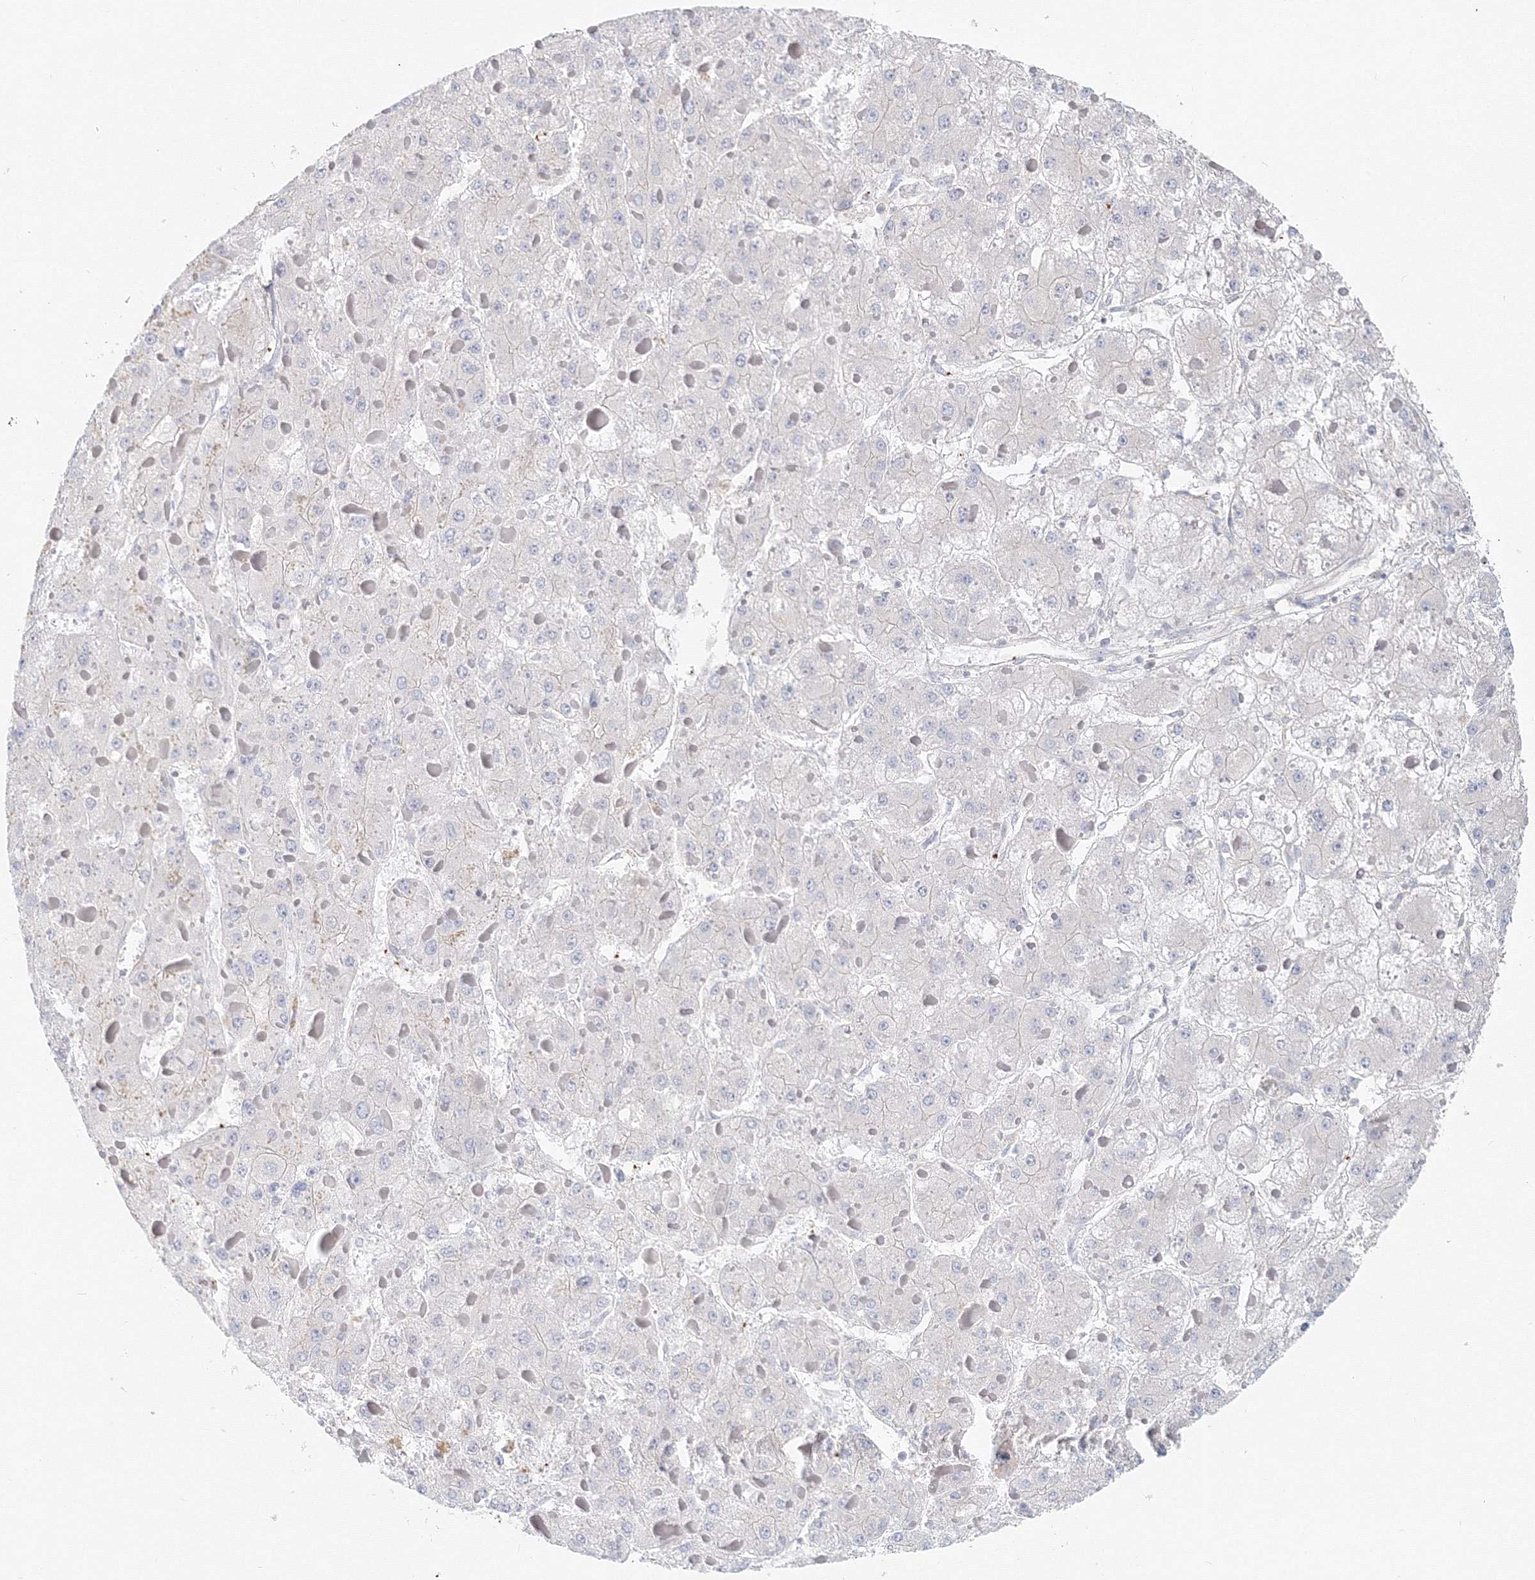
{"staining": {"intensity": "negative", "quantity": "none", "location": "none"}, "tissue": "liver cancer", "cell_type": "Tumor cells", "image_type": "cancer", "snomed": [{"axis": "morphology", "description": "Carcinoma, Hepatocellular, NOS"}, {"axis": "topography", "description": "Liver"}], "caption": "Immunohistochemistry (IHC) image of hepatocellular carcinoma (liver) stained for a protein (brown), which displays no staining in tumor cells.", "gene": "MMRN1", "patient": {"sex": "female", "age": 73}}